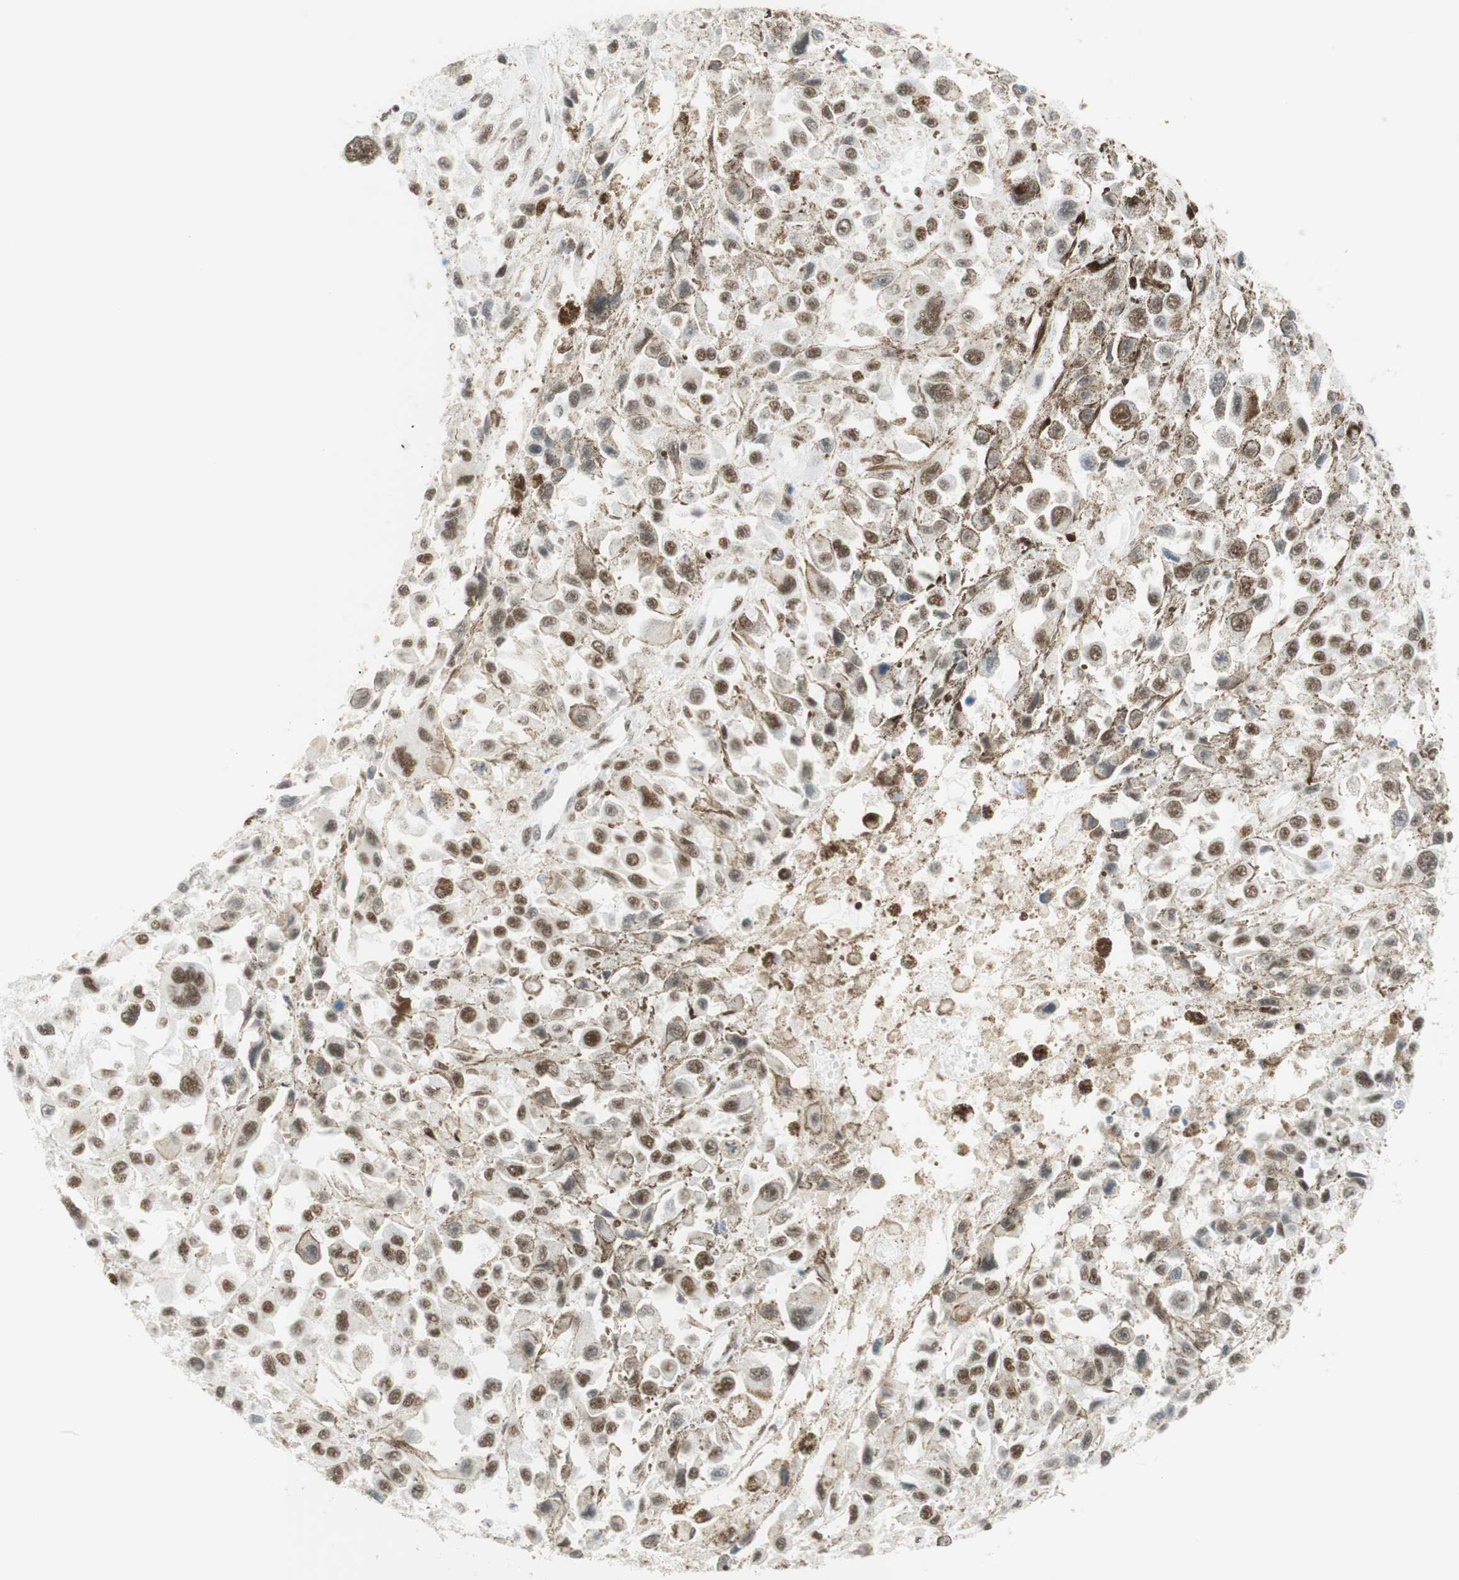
{"staining": {"intensity": "moderate", "quantity": "25%-75%", "location": "nuclear"}, "tissue": "melanoma", "cell_type": "Tumor cells", "image_type": "cancer", "snomed": [{"axis": "morphology", "description": "Malignant melanoma, Metastatic site"}, {"axis": "topography", "description": "Lymph node"}], "caption": "Human malignant melanoma (metastatic site) stained with a protein marker reveals moderate staining in tumor cells.", "gene": "RNF20", "patient": {"sex": "male", "age": 59}}